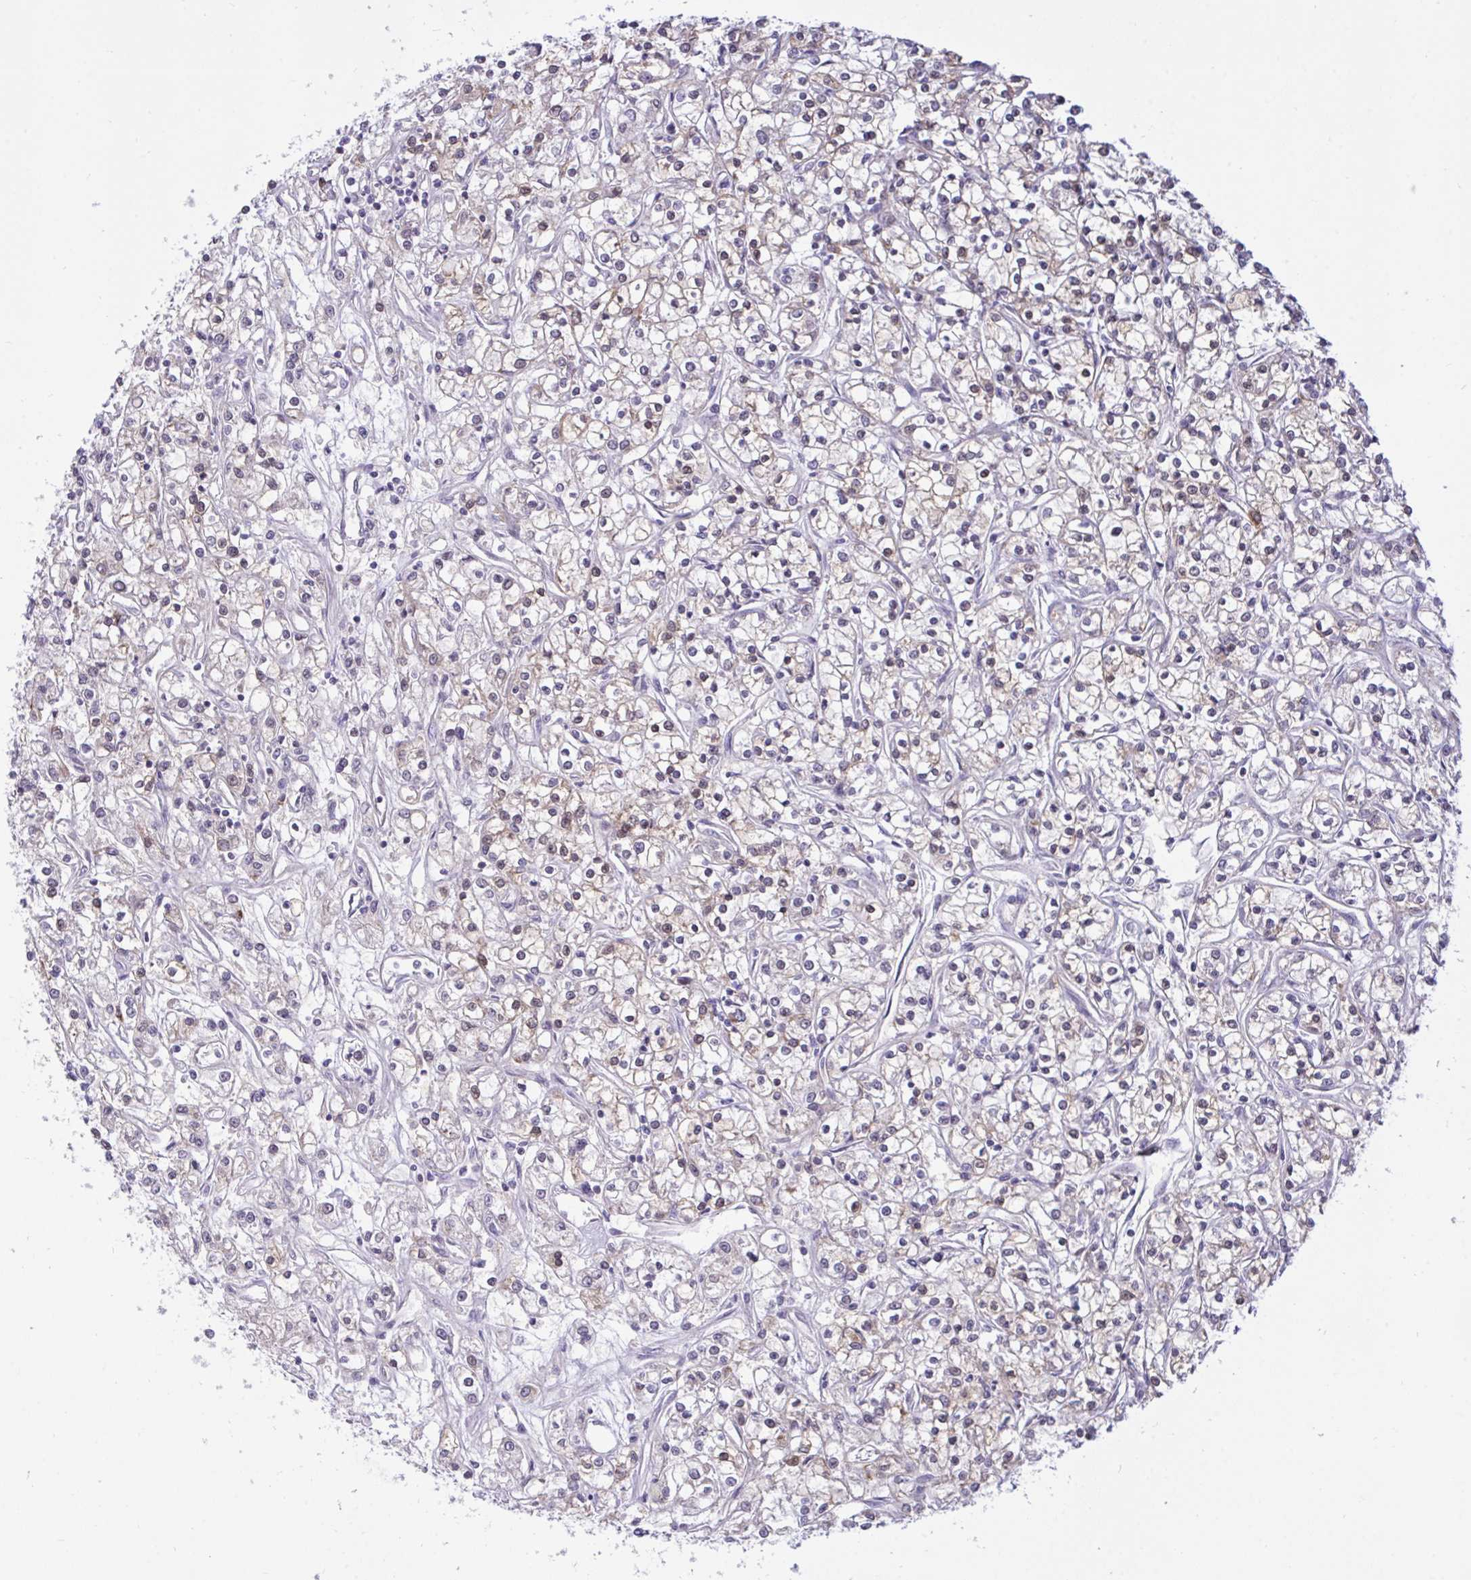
{"staining": {"intensity": "weak", "quantity": "25%-75%", "location": "cytoplasmic/membranous,nuclear"}, "tissue": "renal cancer", "cell_type": "Tumor cells", "image_type": "cancer", "snomed": [{"axis": "morphology", "description": "Adenocarcinoma, NOS"}, {"axis": "topography", "description": "Kidney"}], "caption": "Weak cytoplasmic/membranous and nuclear protein staining is seen in approximately 25%-75% of tumor cells in renal adenocarcinoma. (IHC, brightfield microscopy, high magnification).", "gene": "EPOP", "patient": {"sex": "female", "age": 59}}